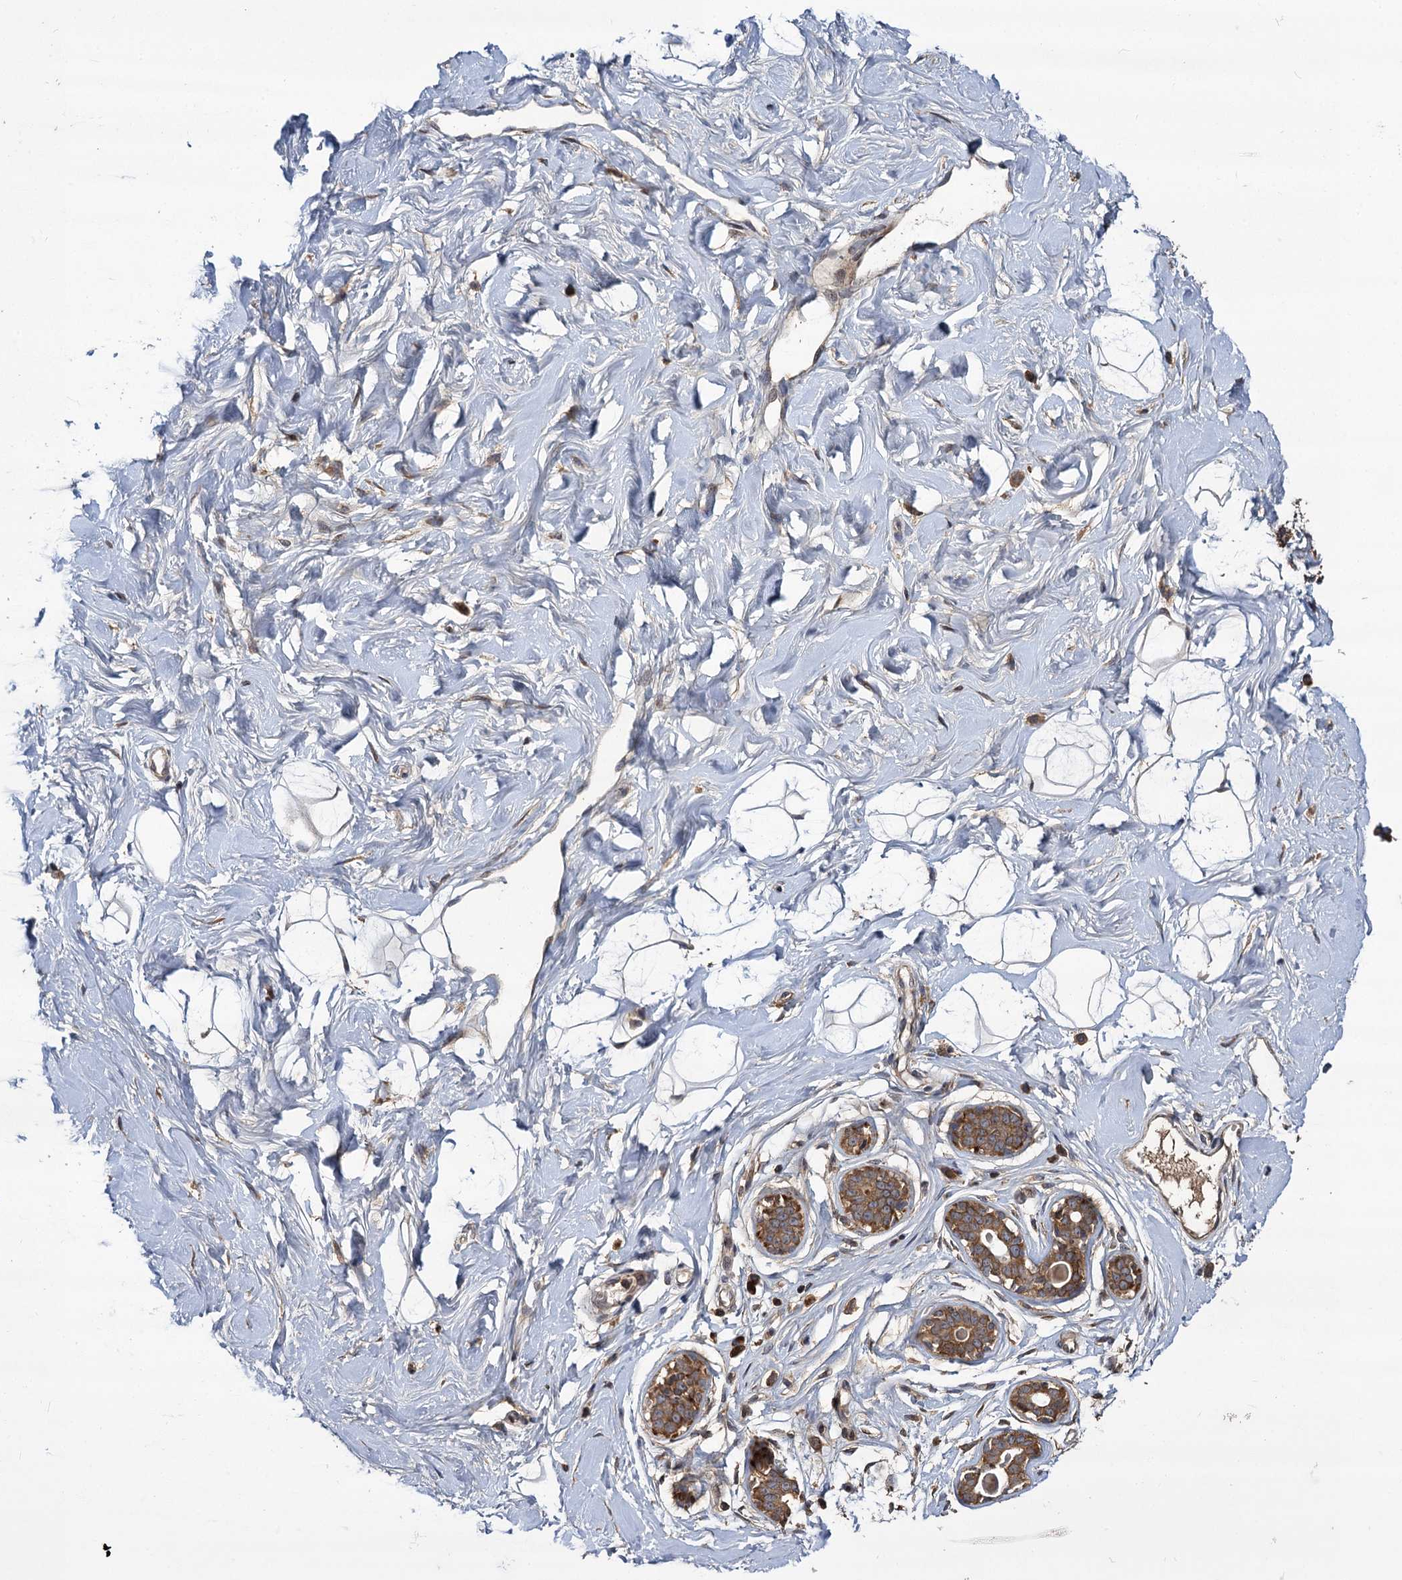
{"staining": {"intensity": "negative", "quantity": "none", "location": "none"}, "tissue": "breast", "cell_type": "Adipocytes", "image_type": "normal", "snomed": [{"axis": "morphology", "description": "Normal tissue, NOS"}, {"axis": "morphology", "description": "Adenoma, NOS"}, {"axis": "topography", "description": "Breast"}], "caption": "This is a histopathology image of IHC staining of benign breast, which shows no staining in adipocytes. The staining was performed using DAB (3,3'-diaminobenzidine) to visualize the protein expression in brown, while the nuclei were stained in blue with hematoxylin (Magnification: 20x).", "gene": "INPPL1", "patient": {"sex": "female", "age": 23}}